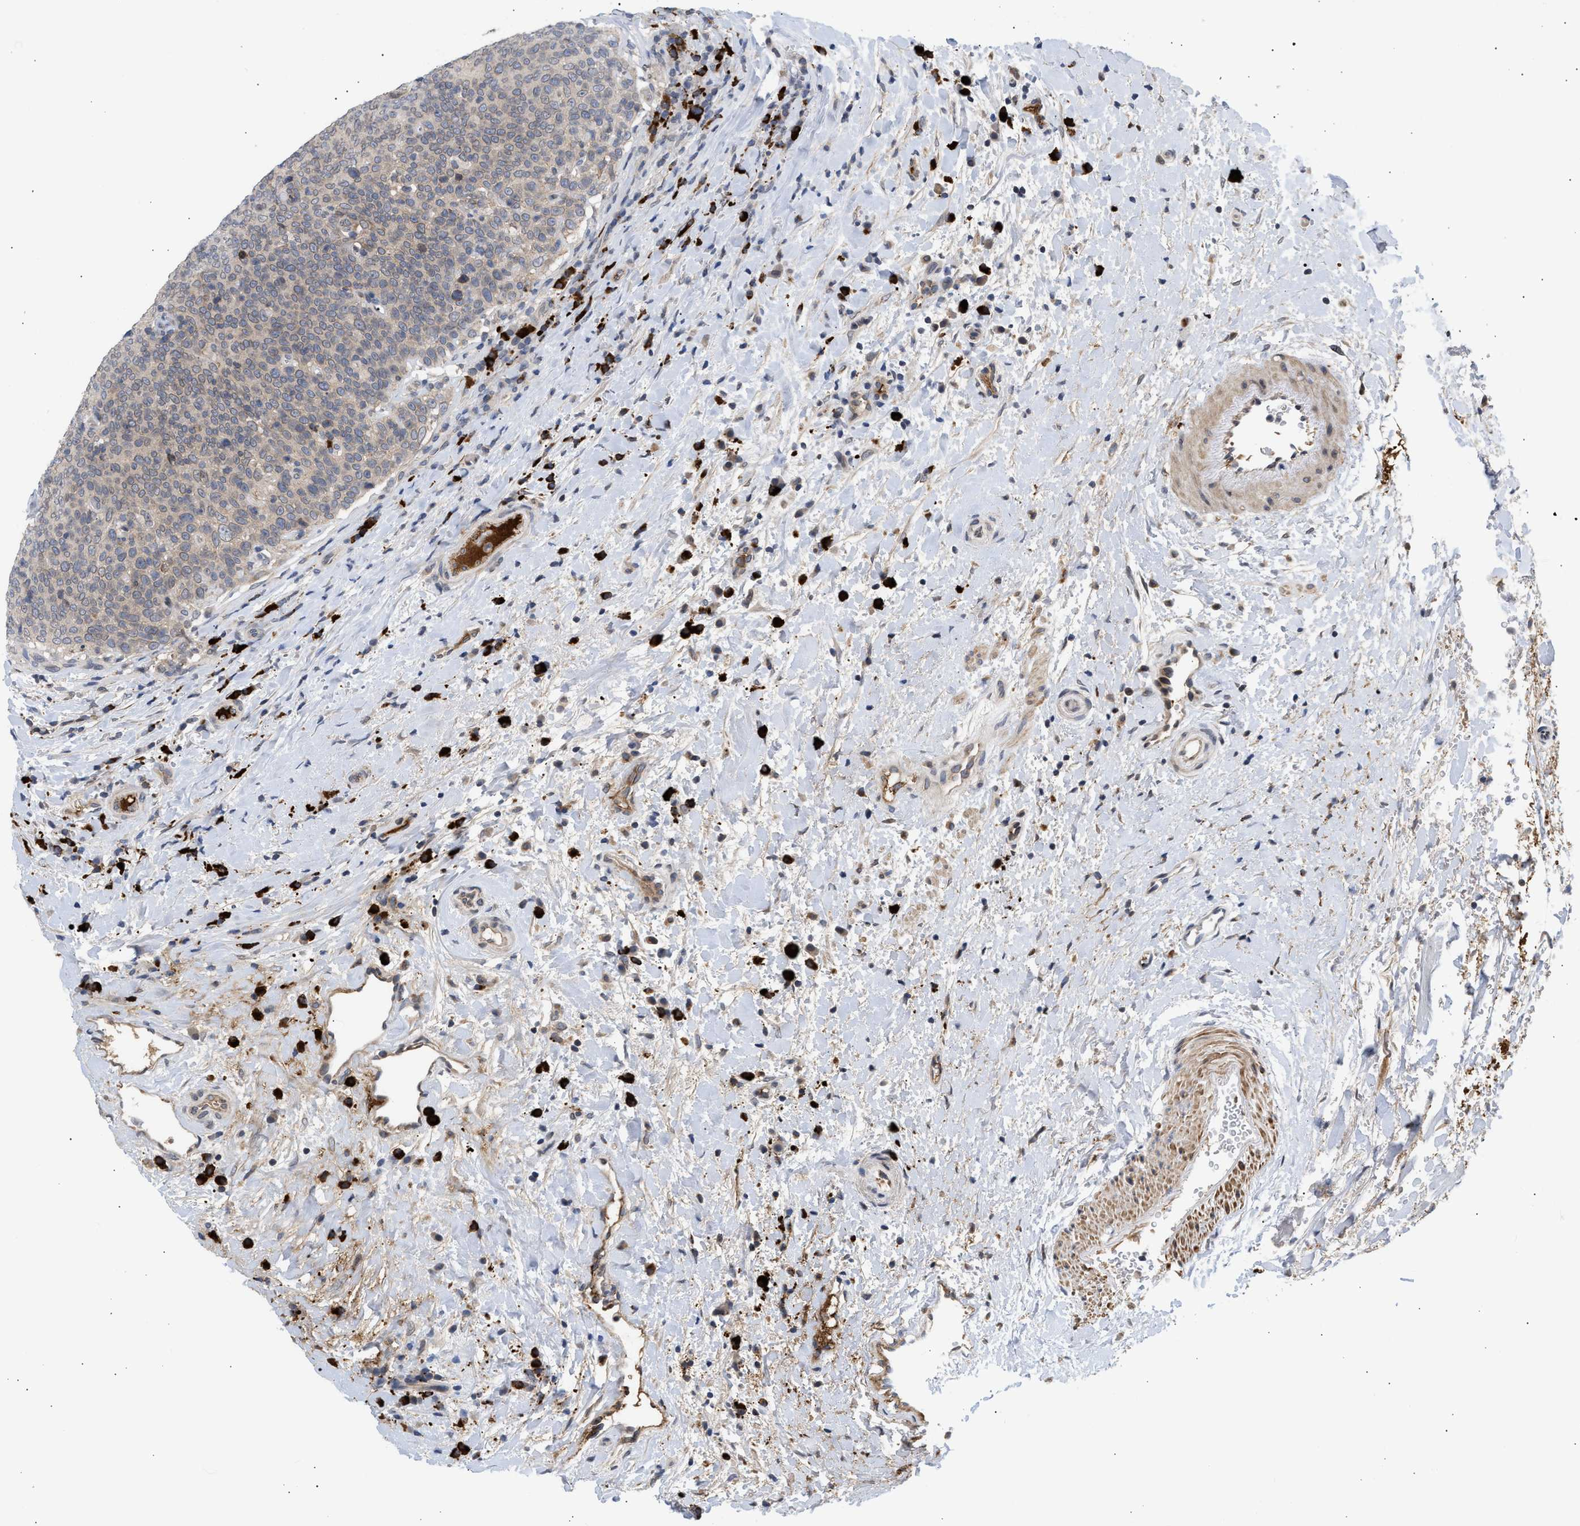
{"staining": {"intensity": "weak", "quantity": ">75%", "location": "cytoplasmic/membranous,nuclear"}, "tissue": "head and neck cancer", "cell_type": "Tumor cells", "image_type": "cancer", "snomed": [{"axis": "morphology", "description": "Squamous cell carcinoma, NOS"}, {"axis": "morphology", "description": "Squamous cell carcinoma, metastatic, NOS"}, {"axis": "topography", "description": "Lymph node"}, {"axis": "topography", "description": "Head-Neck"}], "caption": "Head and neck cancer was stained to show a protein in brown. There is low levels of weak cytoplasmic/membranous and nuclear staining in approximately >75% of tumor cells.", "gene": "NUP62", "patient": {"sex": "male", "age": 62}}